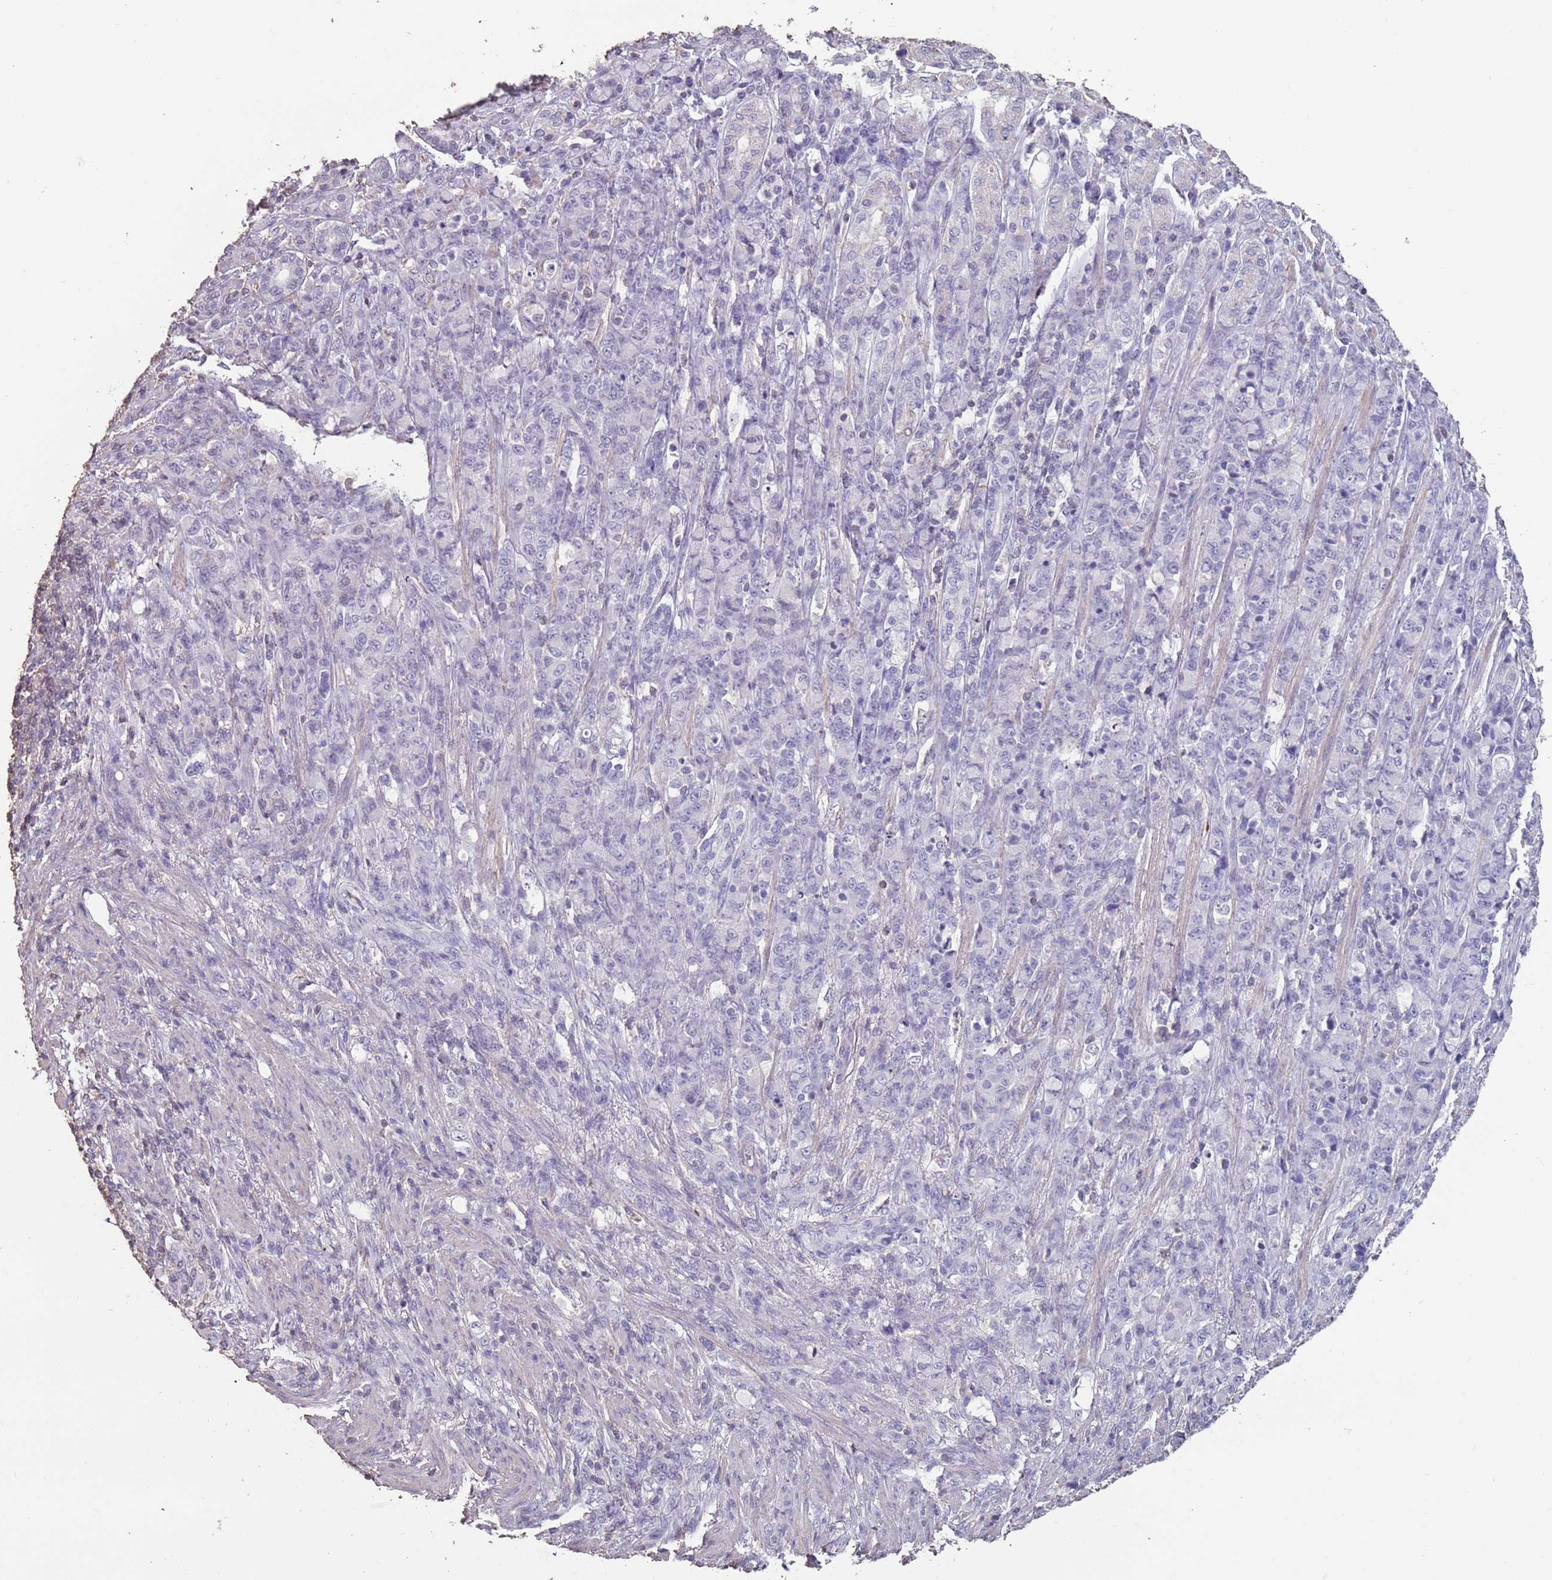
{"staining": {"intensity": "negative", "quantity": "none", "location": "none"}, "tissue": "stomach cancer", "cell_type": "Tumor cells", "image_type": "cancer", "snomed": [{"axis": "morphology", "description": "Adenocarcinoma, NOS"}, {"axis": "topography", "description": "Stomach"}], "caption": "Tumor cells are negative for brown protein staining in stomach cancer (adenocarcinoma).", "gene": "SUN5", "patient": {"sex": "female", "age": 79}}